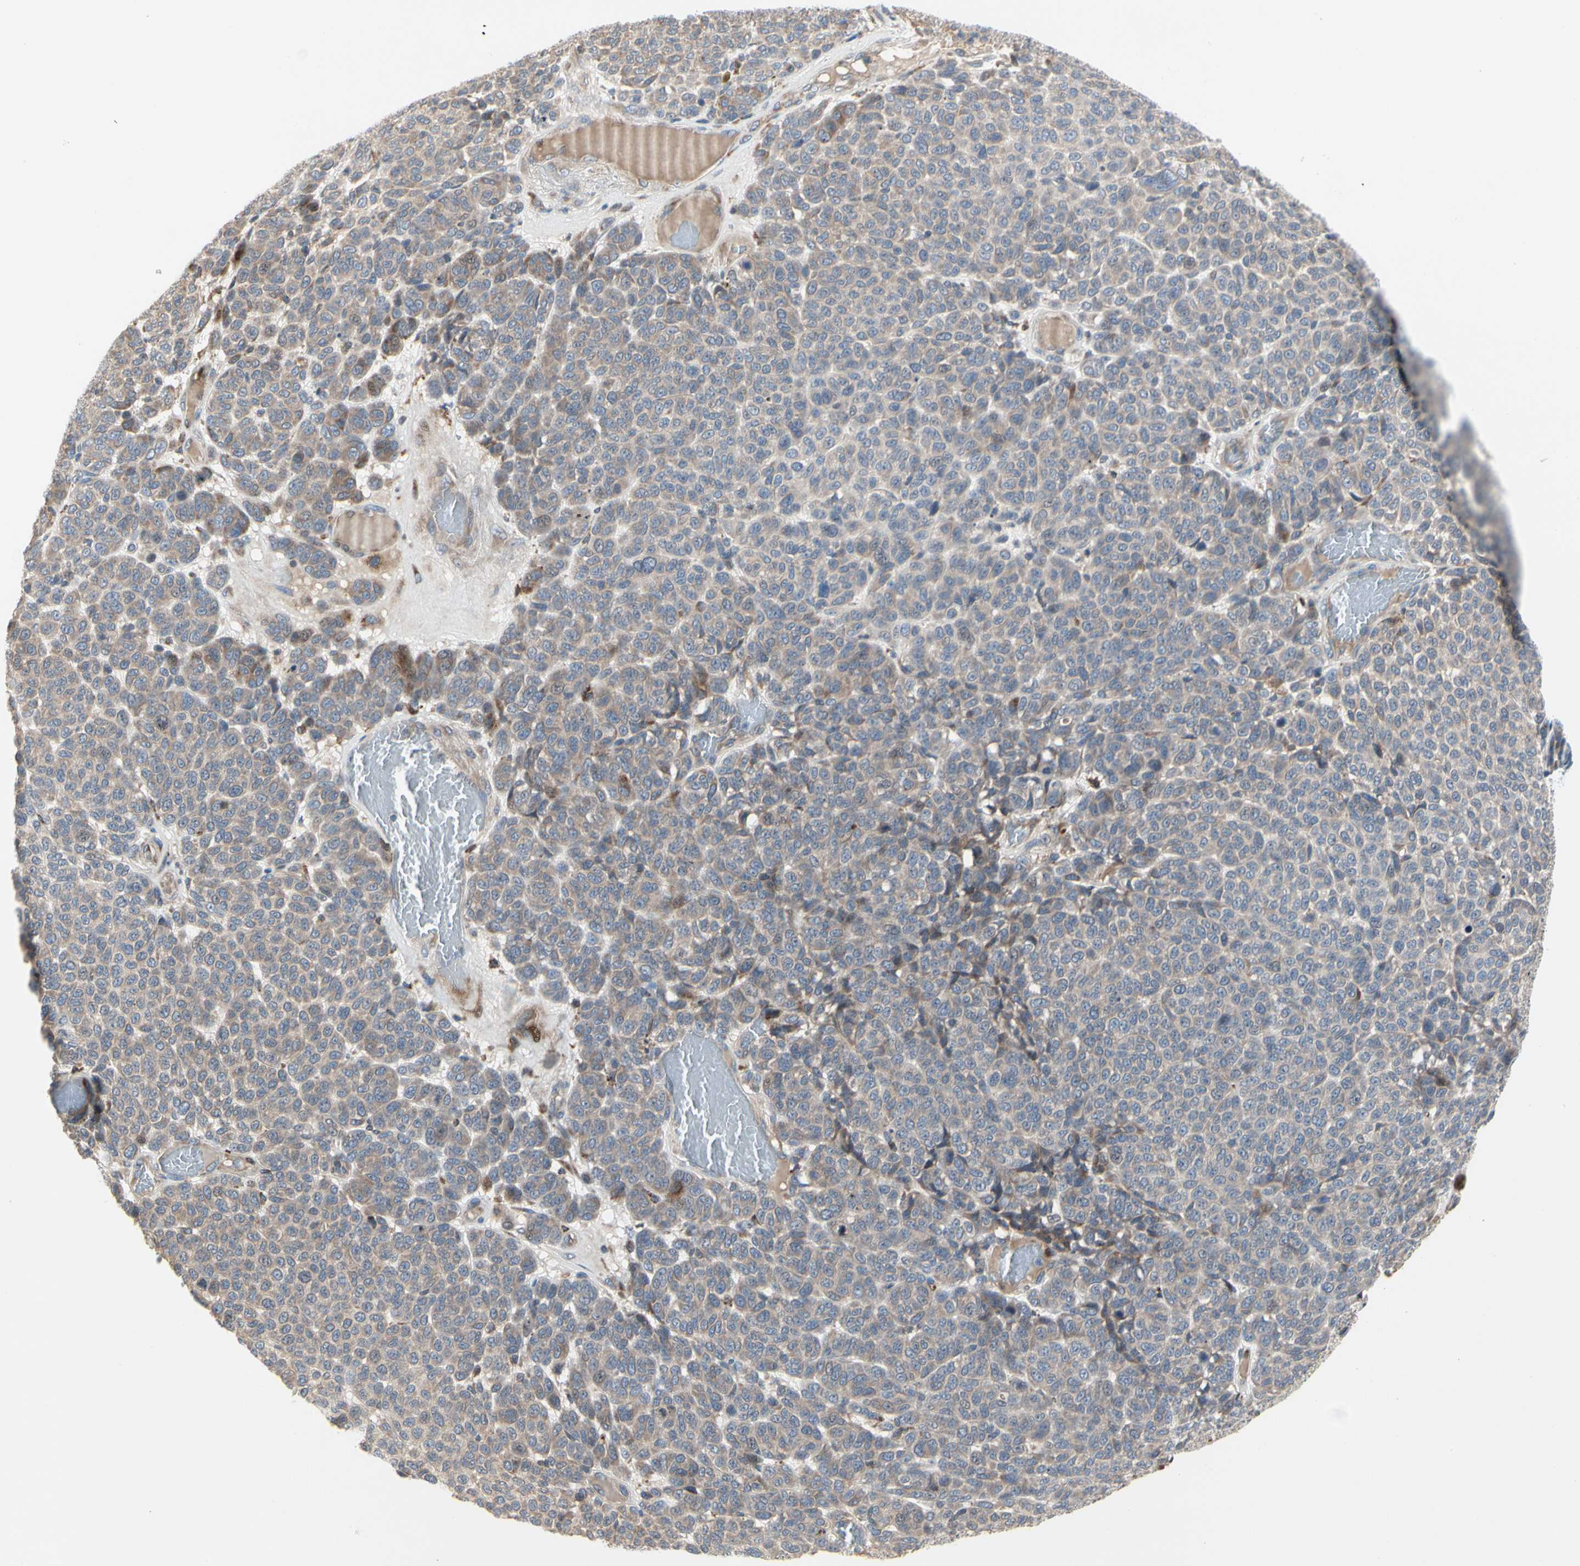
{"staining": {"intensity": "weak", "quantity": ">75%", "location": "cytoplasmic/membranous"}, "tissue": "melanoma", "cell_type": "Tumor cells", "image_type": "cancer", "snomed": [{"axis": "morphology", "description": "Malignant melanoma, NOS"}, {"axis": "topography", "description": "Skin"}], "caption": "Malignant melanoma stained with IHC reveals weak cytoplasmic/membranous expression in about >75% of tumor cells.", "gene": "MMEL1", "patient": {"sex": "male", "age": 59}}